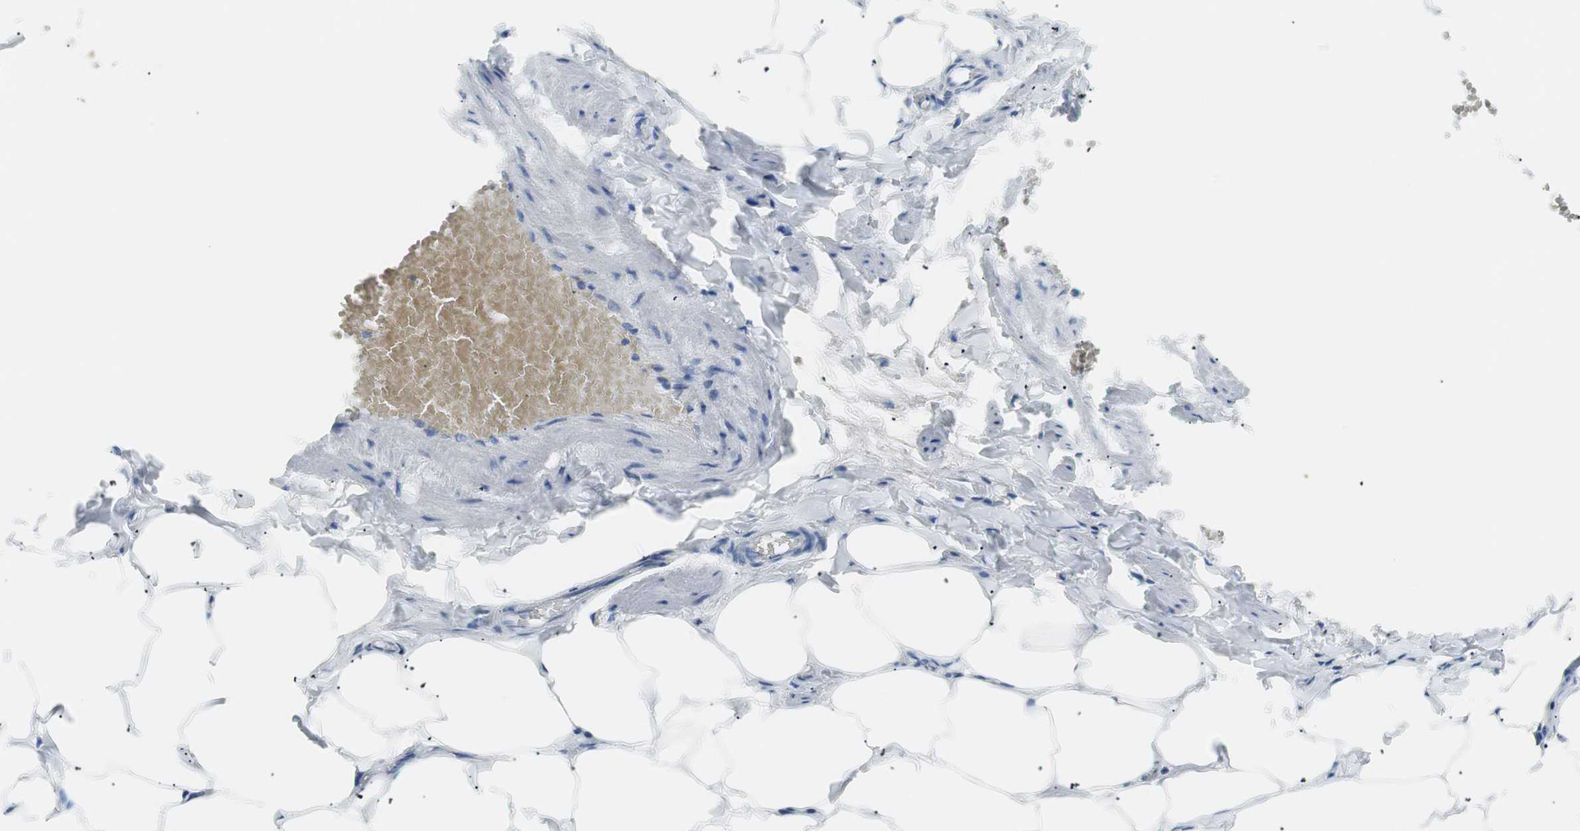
{"staining": {"intensity": "negative", "quantity": "none", "location": "none"}, "tissue": "adipose tissue", "cell_type": "Adipocytes", "image_type": "normal", "snomed": [{"axis": "morphology", "description": "Normal tissue, NOS"}, {"axis": "topography", "description": "Vascular tissue"}], "caption": "Micrograph shows no protein staining in adipocytes of benign adipose tissue. Brightfield microscopy of IHC stained with DAB (3,3'-diaminobenzidine) (brown) and hematoxylin (blue), captured at high magnification.", "gene": "VIL1", "patient": {"sex": "male", "age": 41}}